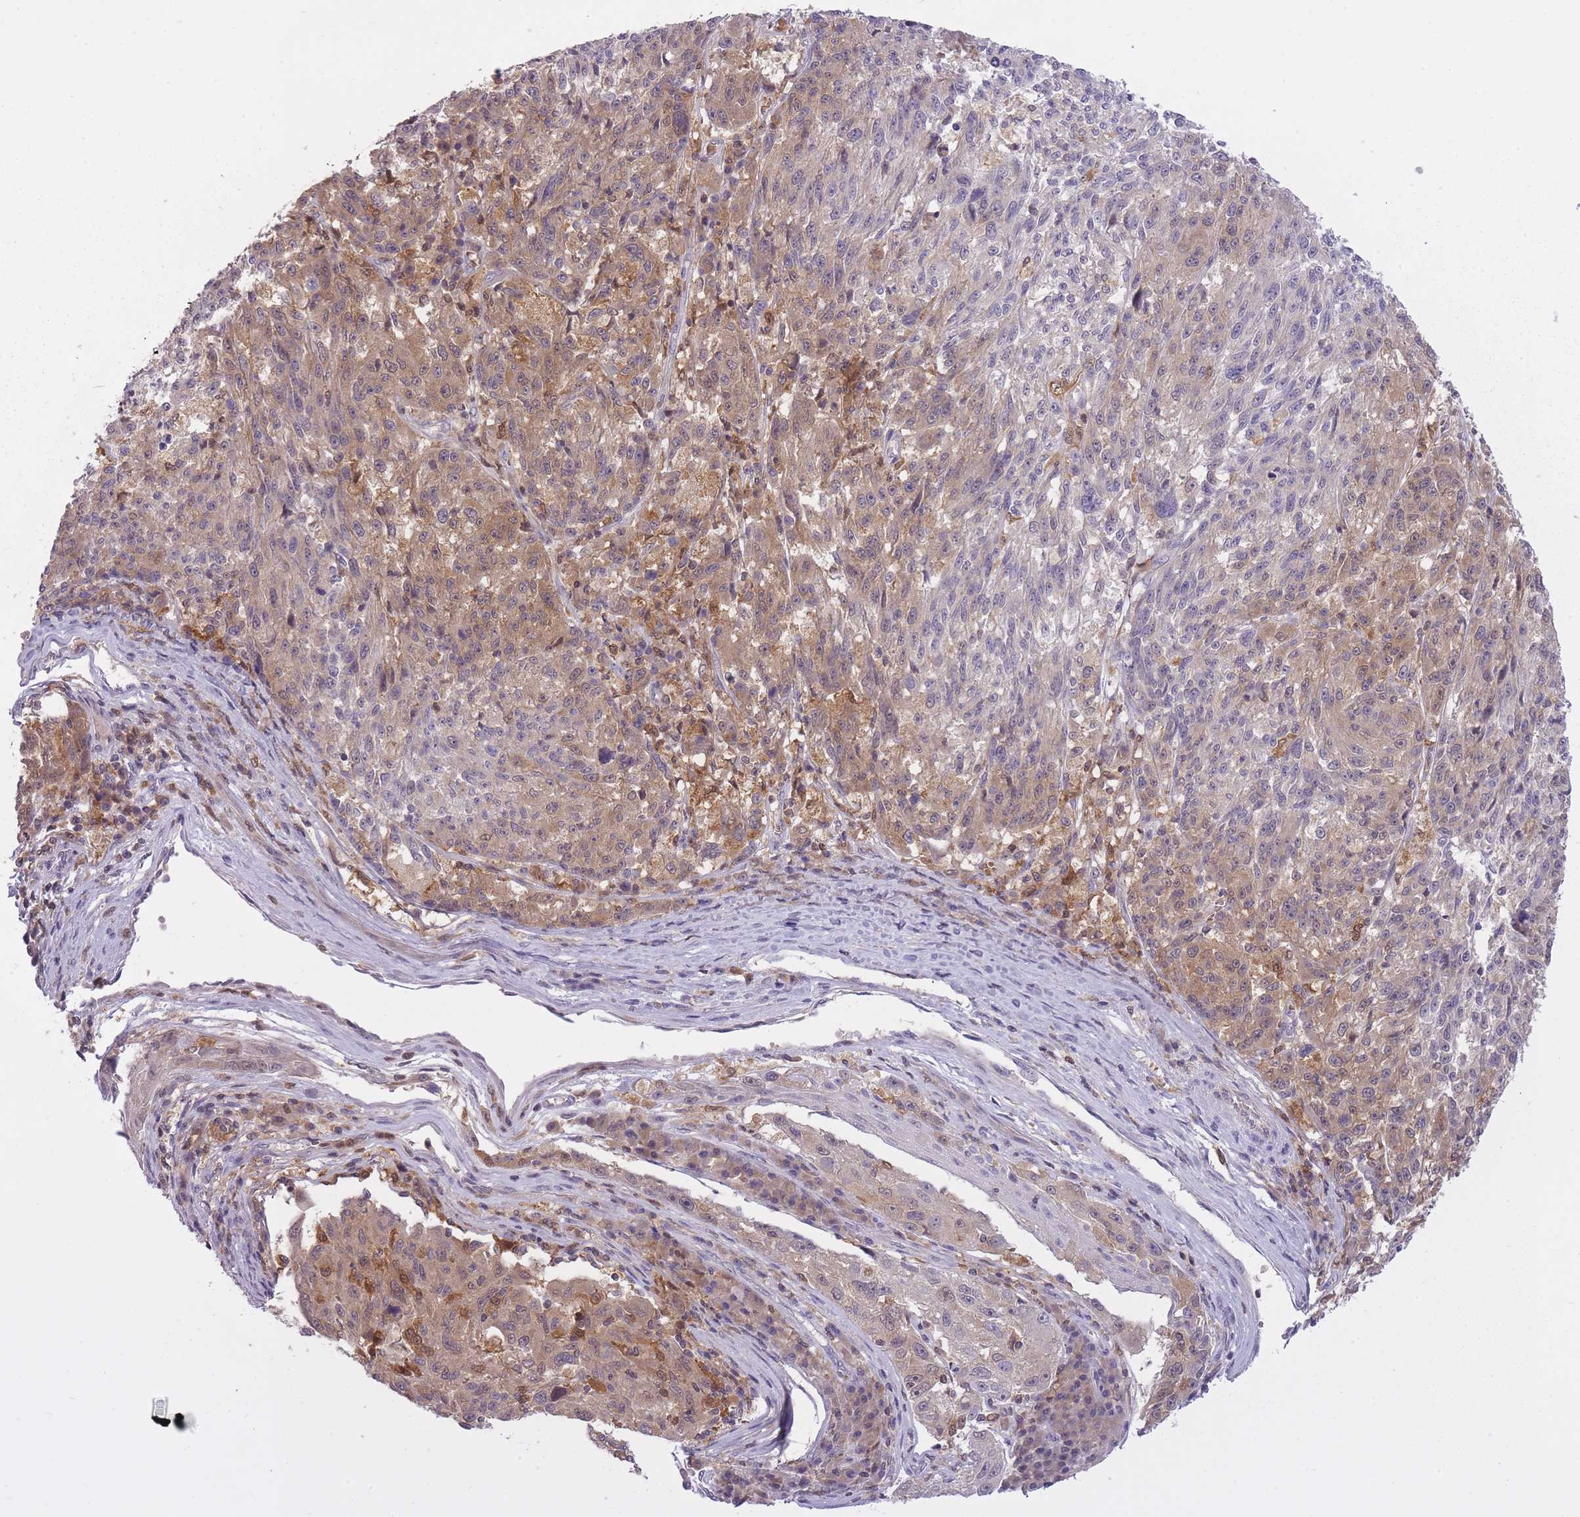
{"staining": {"intensity": "moderate", "quantity": "25%-75%", "location": "cytoplasmic/membranous,nuclear"}, "tissue": "melanoma", "cell_type": "Tumor cells", "image_type": "cancer", "snomed": [{"axis": "morphology", "description": "Malignant melanoma, NOS"}, {"axis": "topography", "description": "Skin"}], "caption": "A brown stain highlights moderate cytoplasmic/membranous and nuclear staining of a protein in human malignant melanoma tumor cells.", "gene": "CXorf38", "patient": {"sex": "male", "age": 53}}